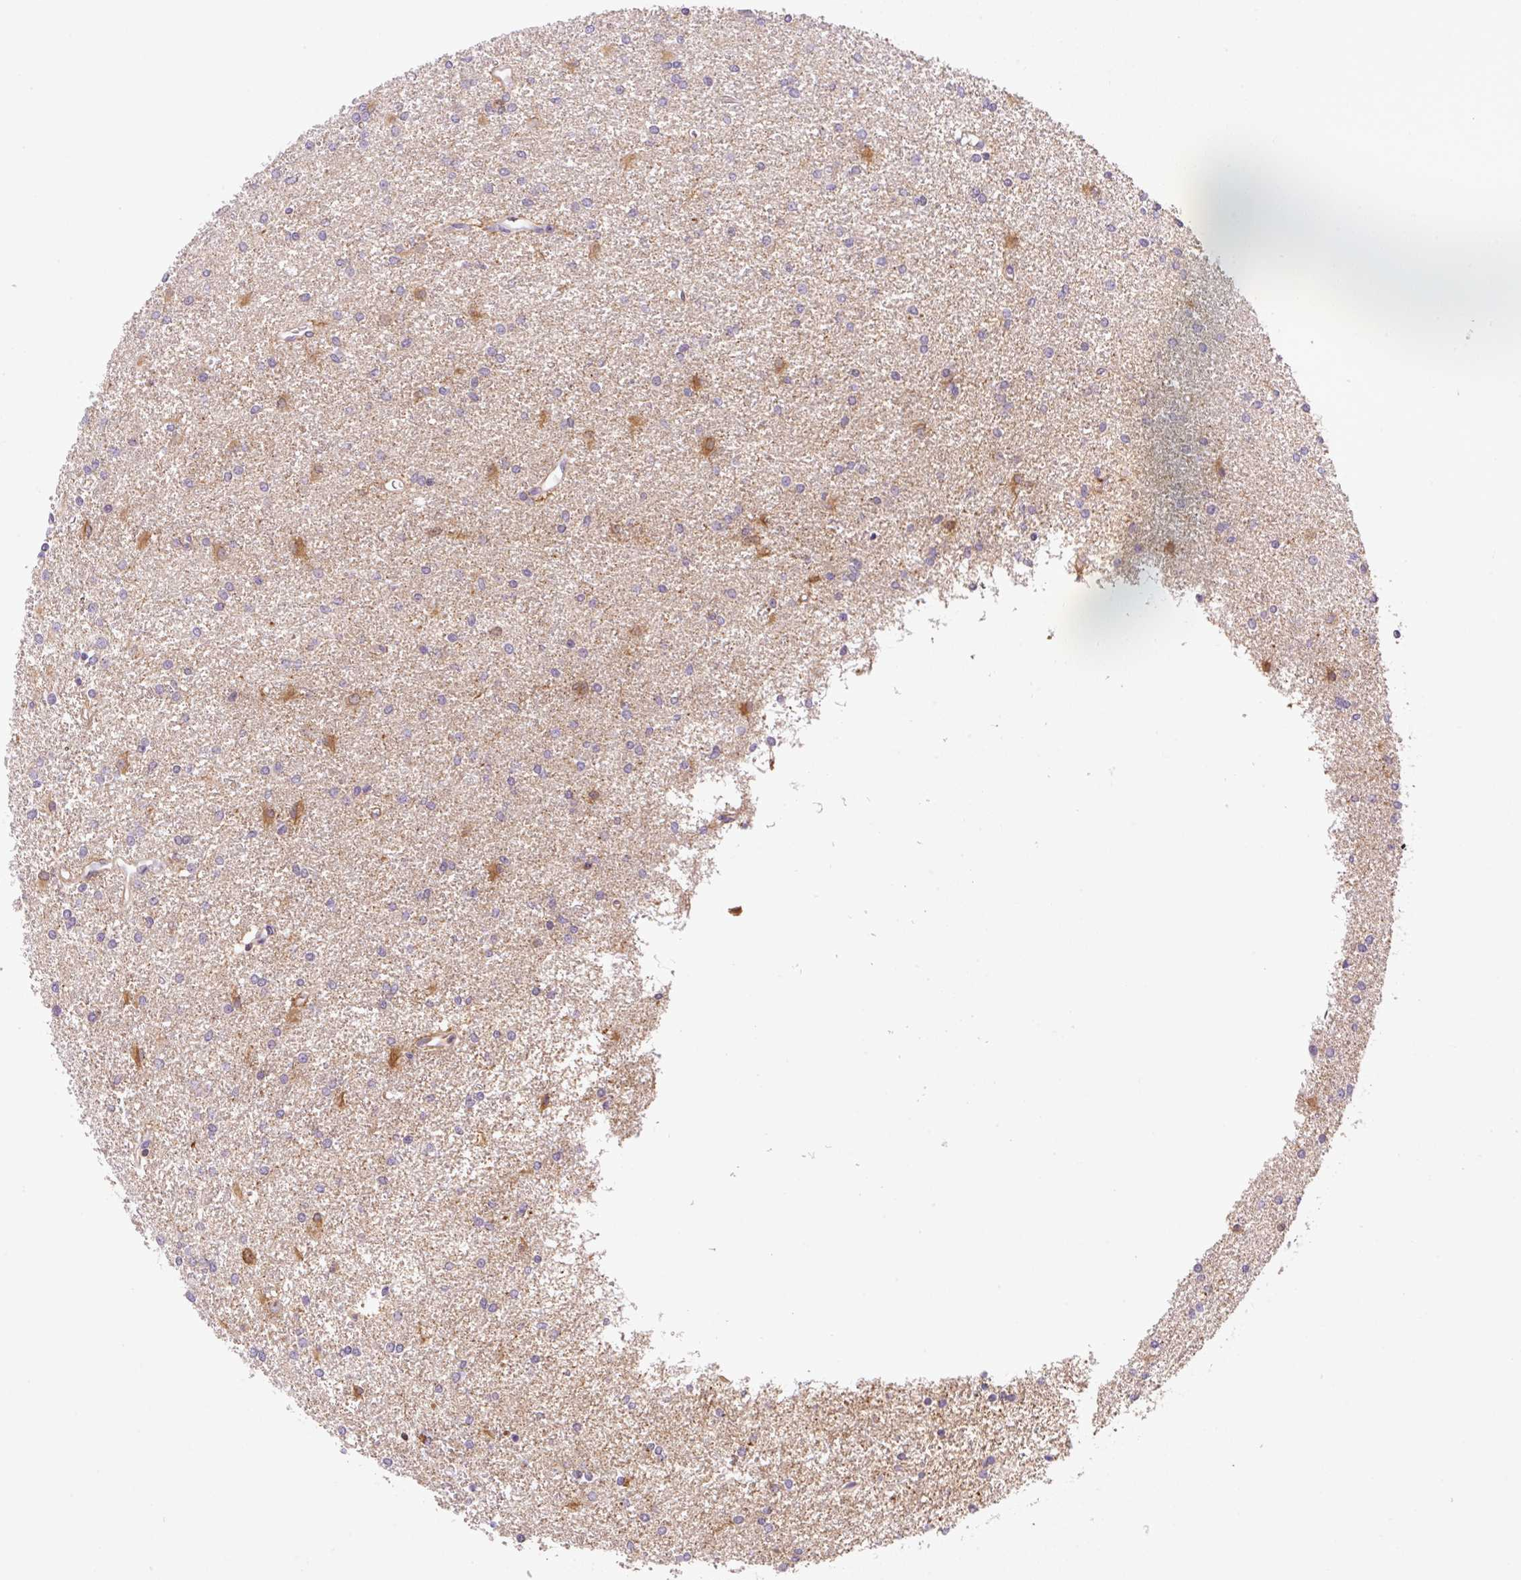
{"staining": {"intensity": "moderate", "quantity": "<25%", "location": "cytoplasmic/membranous"}, "tissue": "glioma", "cell_type": "Tumor cells", "image_type": "cancer", "snomed": [{"axis": "morphology", "description": "Glioma, malignant, High grade"}, {"axis": "topography", "description": "Brain"}], "caption": "IHC of glioma reveals low levels of moderate cytoplasmic/membranous staining in approximately <25% of tumor cells. Nuclei are stained in blue.", "gene": "CAMK2B", "patient": {"sex": "female", "age": 50}}